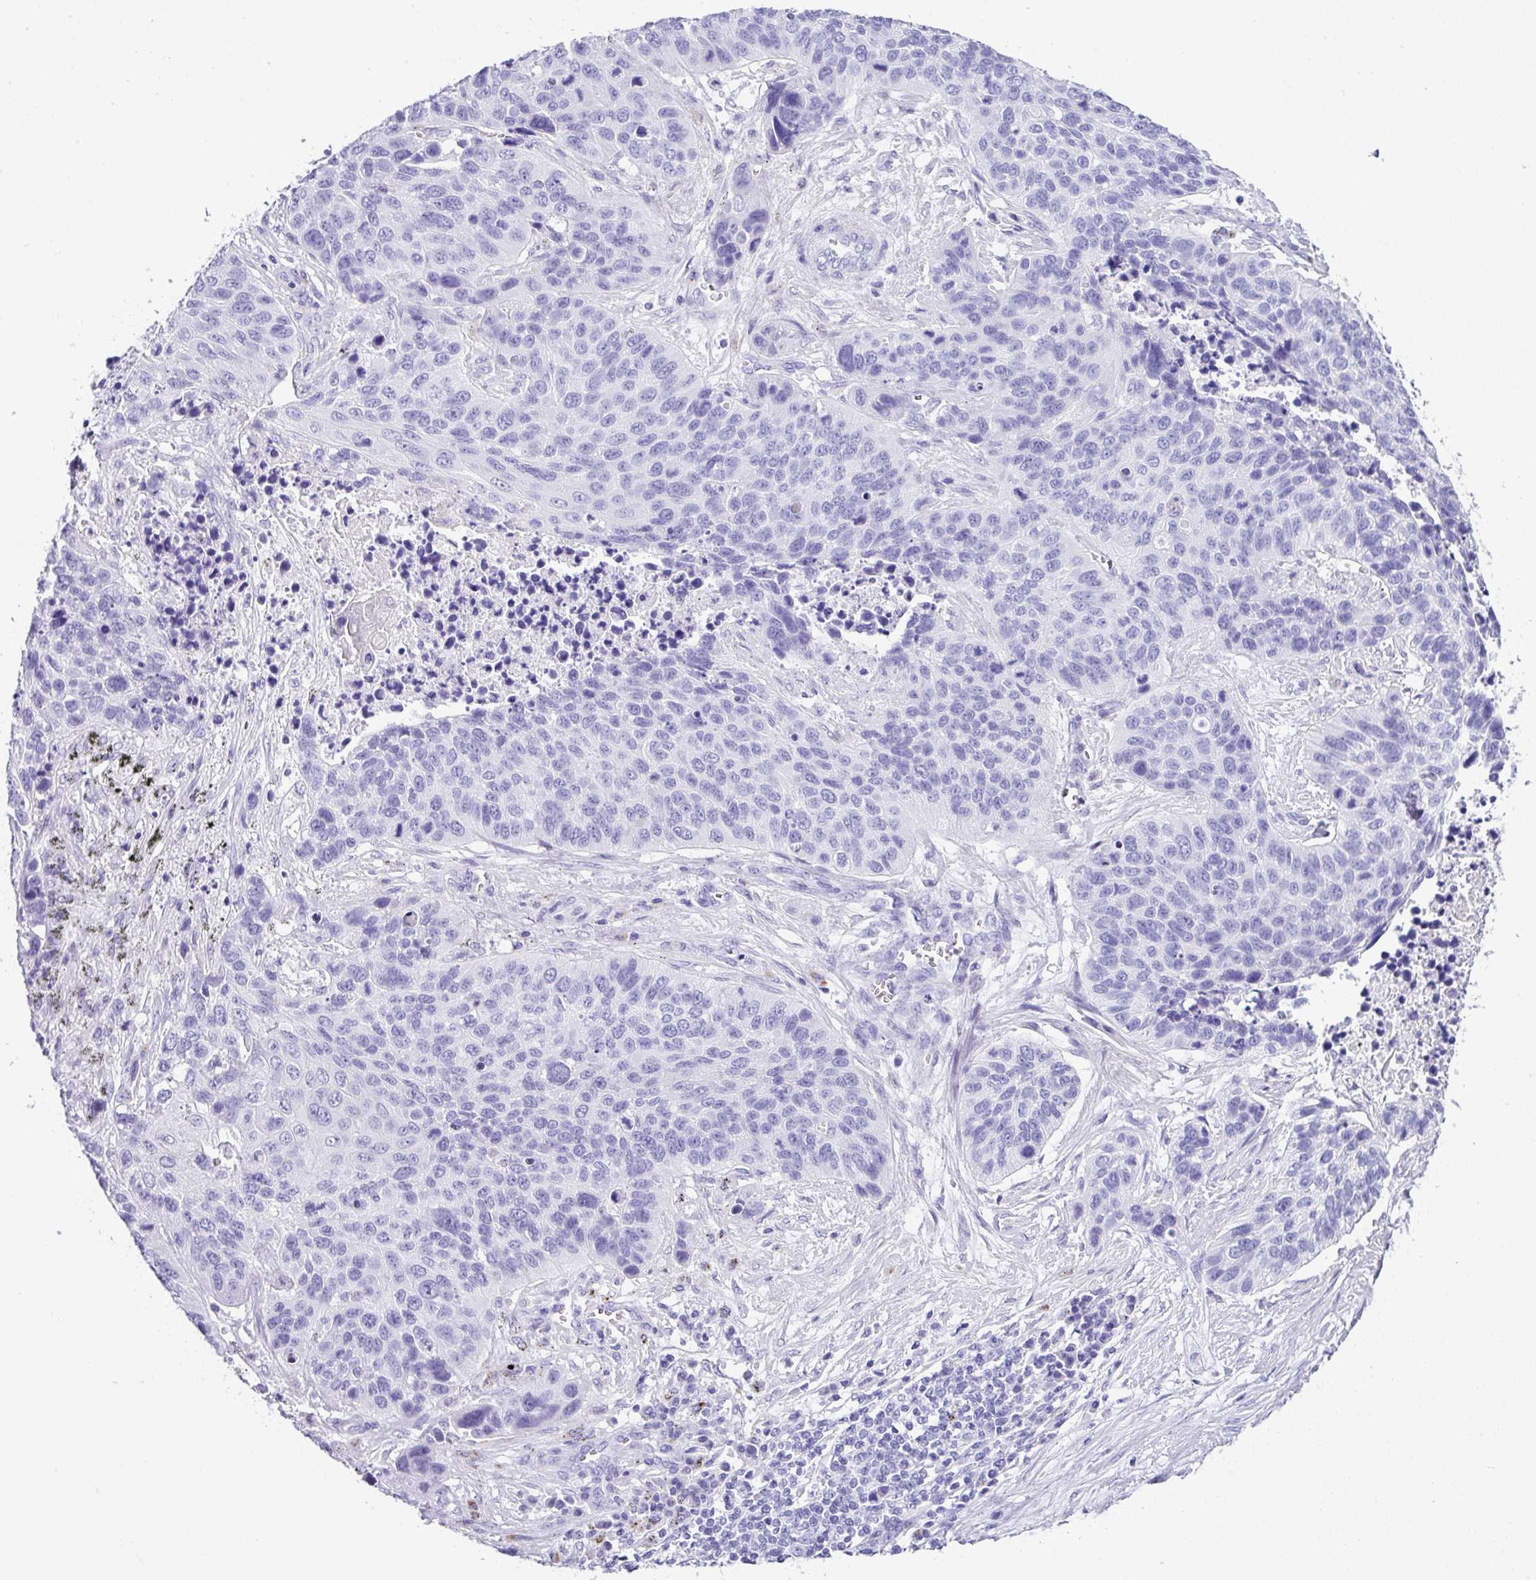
{"staining": {"intensity": "negative", "quantity": "none", "location": "none"}, "tissue": "lung cancer", "cell_type": "Tumor cells", "image_type": "cancer", "snomed": [{"axis": "morphology", "description": "Squamous cell carcinoma, NOS"}, {"axis": "topography", "description": "Lung"}], "caption": "An image of squamous cell carcinoma (lung) stained for a protein displays no brown staining in tumor cells.", "gene": "ZG16", "patient": {"sex": "male", "age": 62}}